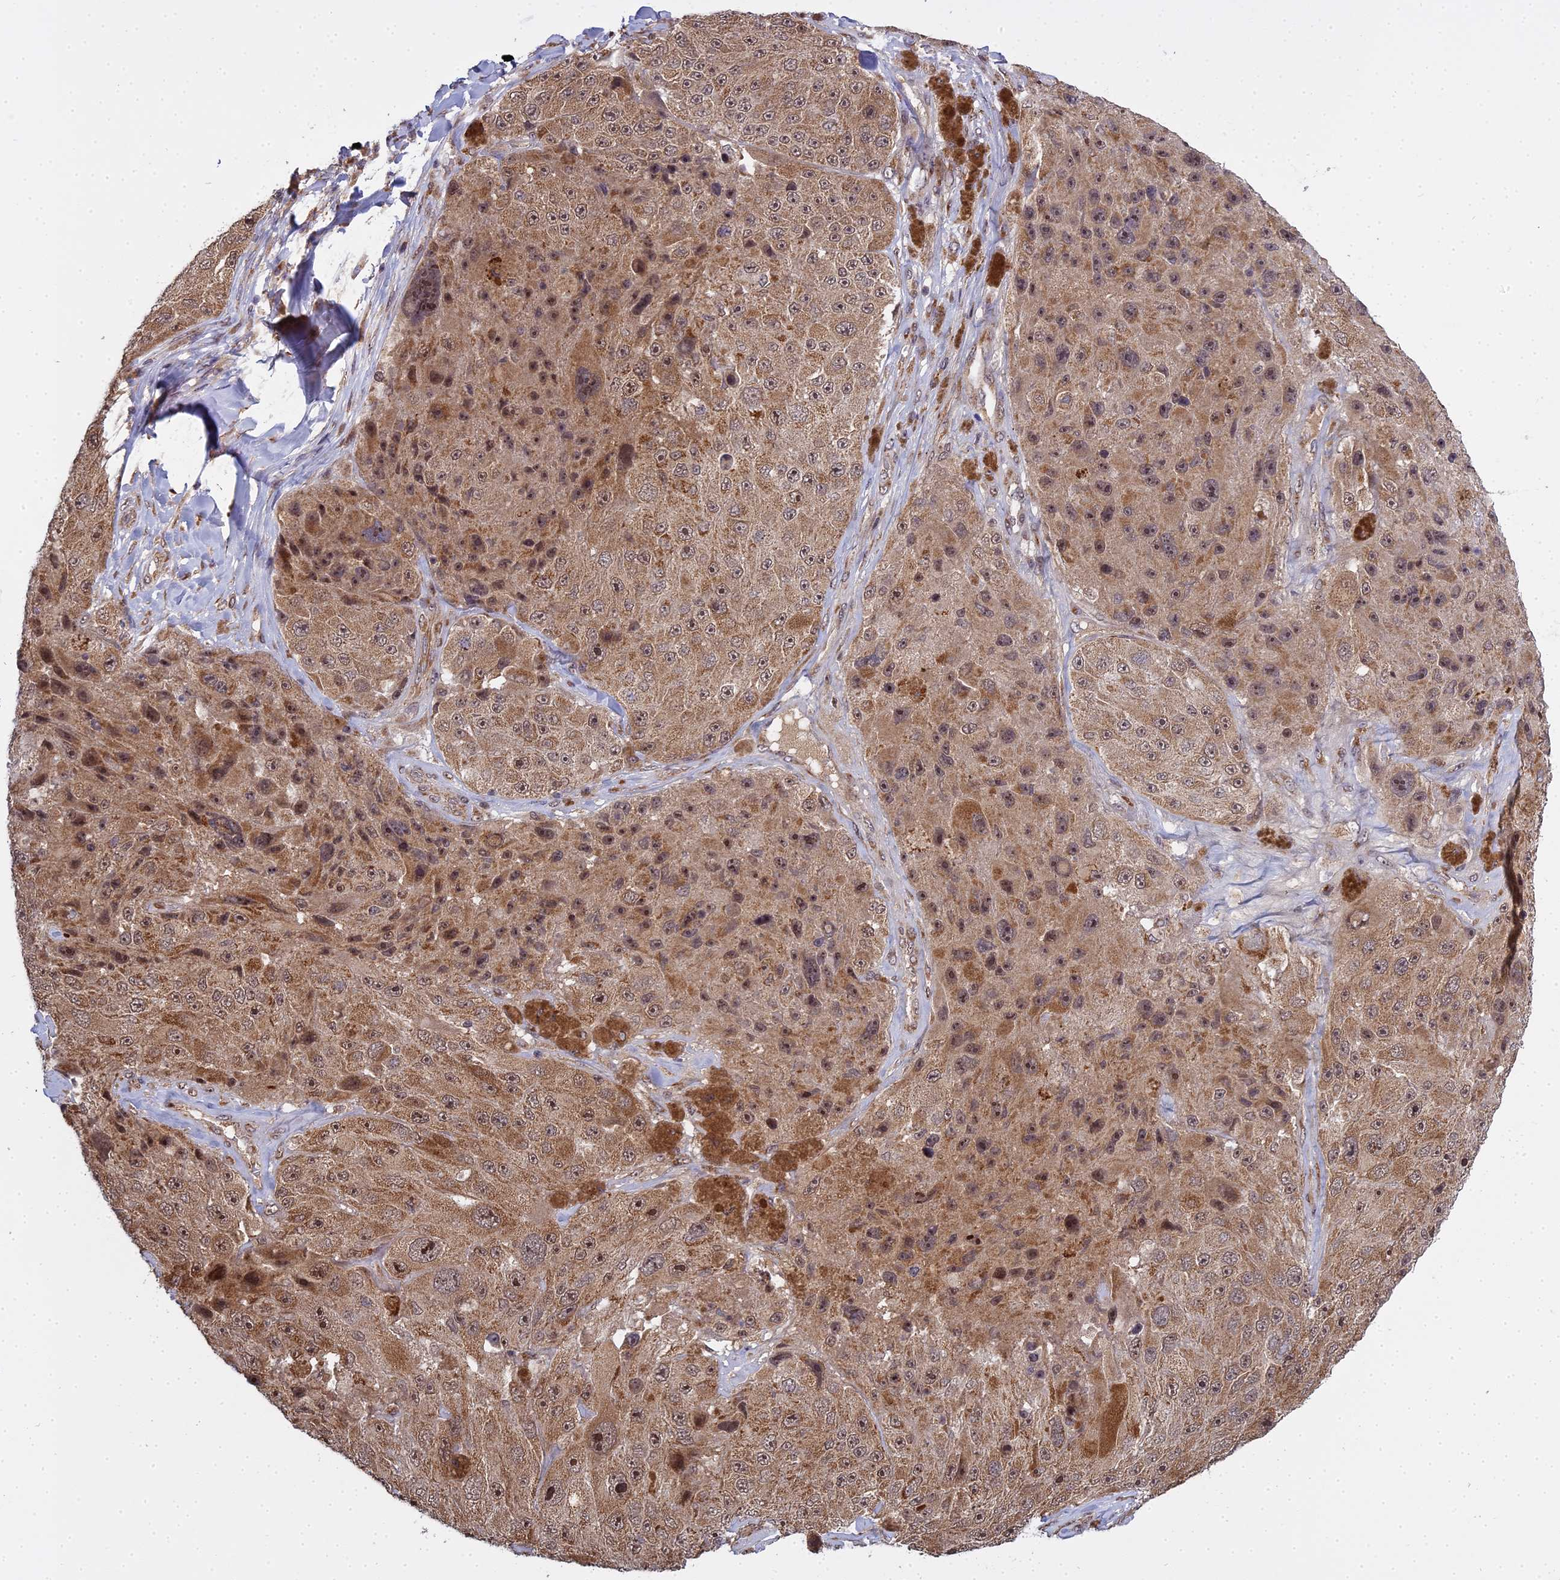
{"staining": {"intensity": "moderate", "quantity": ">75%", "location": "cytoplasmic/membranous,nuclear"}, "tissue": "melanoma", "cell_type": "Tumor cells", "image_type": "cancer", "snomed": [{"axis": "morphology", "description": "Malignant melanoma, Metastatic site"}, {"axis": "topography", "description": "Lymph node"}], "caption": "The micrograph demonstrates a brown stain indicating the presence of a protein in the cytoplasmic/membranous and nuclear of tumor cells in malignant melanoma (metastatic site).", "gene": "MEOX1", "patient": {"sex": "male", "age": 62}}